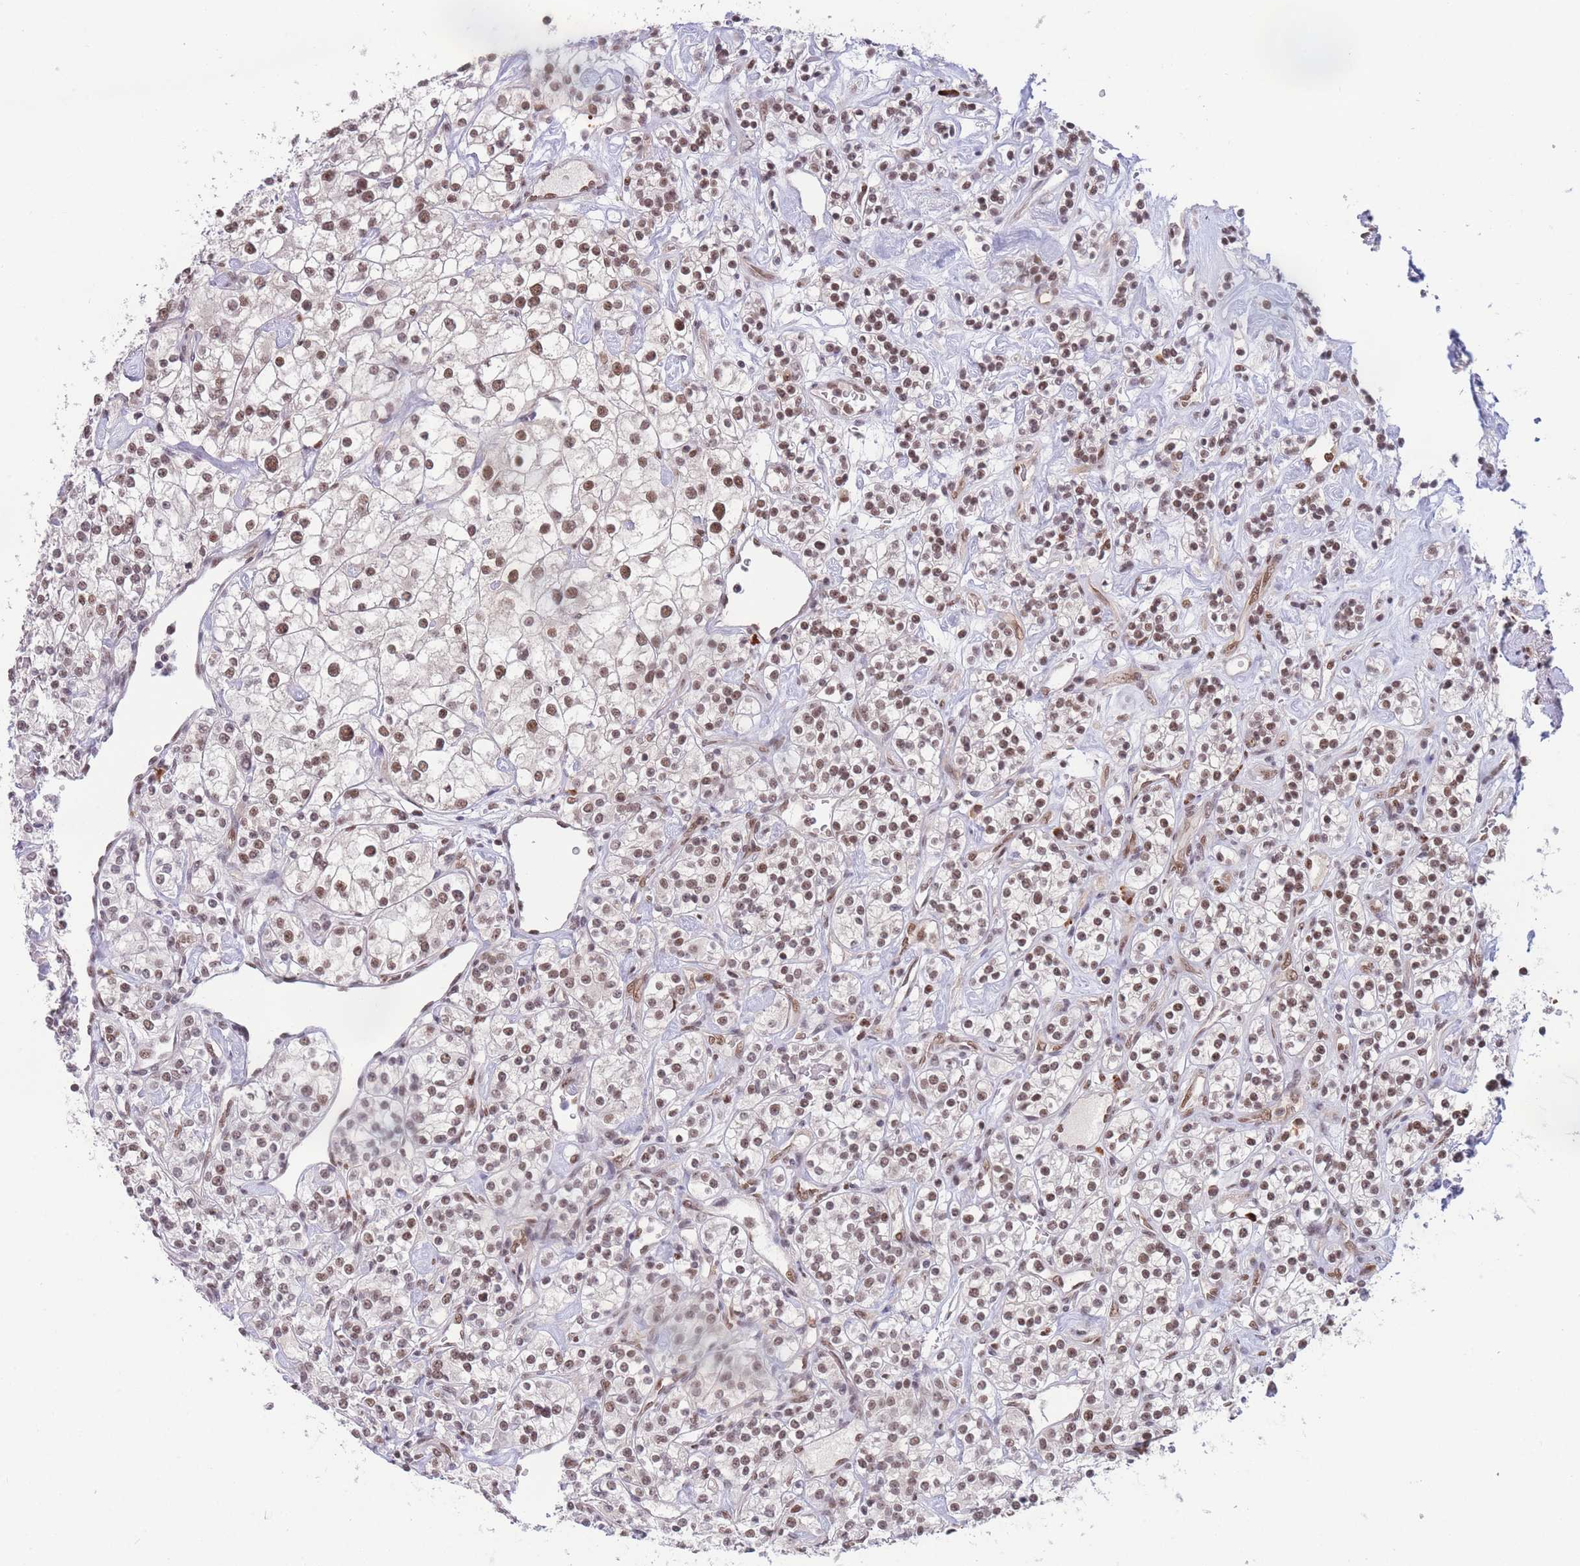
{"staining": {"intensity": "moderate", "quantity": ">75%", "location": "nuclear"}, "tissue": "renal cancer", "cell_type": "Tumor cells", "image_type": "cancer", "snomed": [{"axis": "morphology", "description": "Adenocarcinoma, NOS"}, {"axis": "topography", "description": "Kidney"}], "caption": "The histopathology image displays a brown stain indicating the presence of a protein in the nuclear of tumor cells in renal adenocarcinoma.", "gene": "SMAD9", "patient": {"sex": "male", "age": 77}}